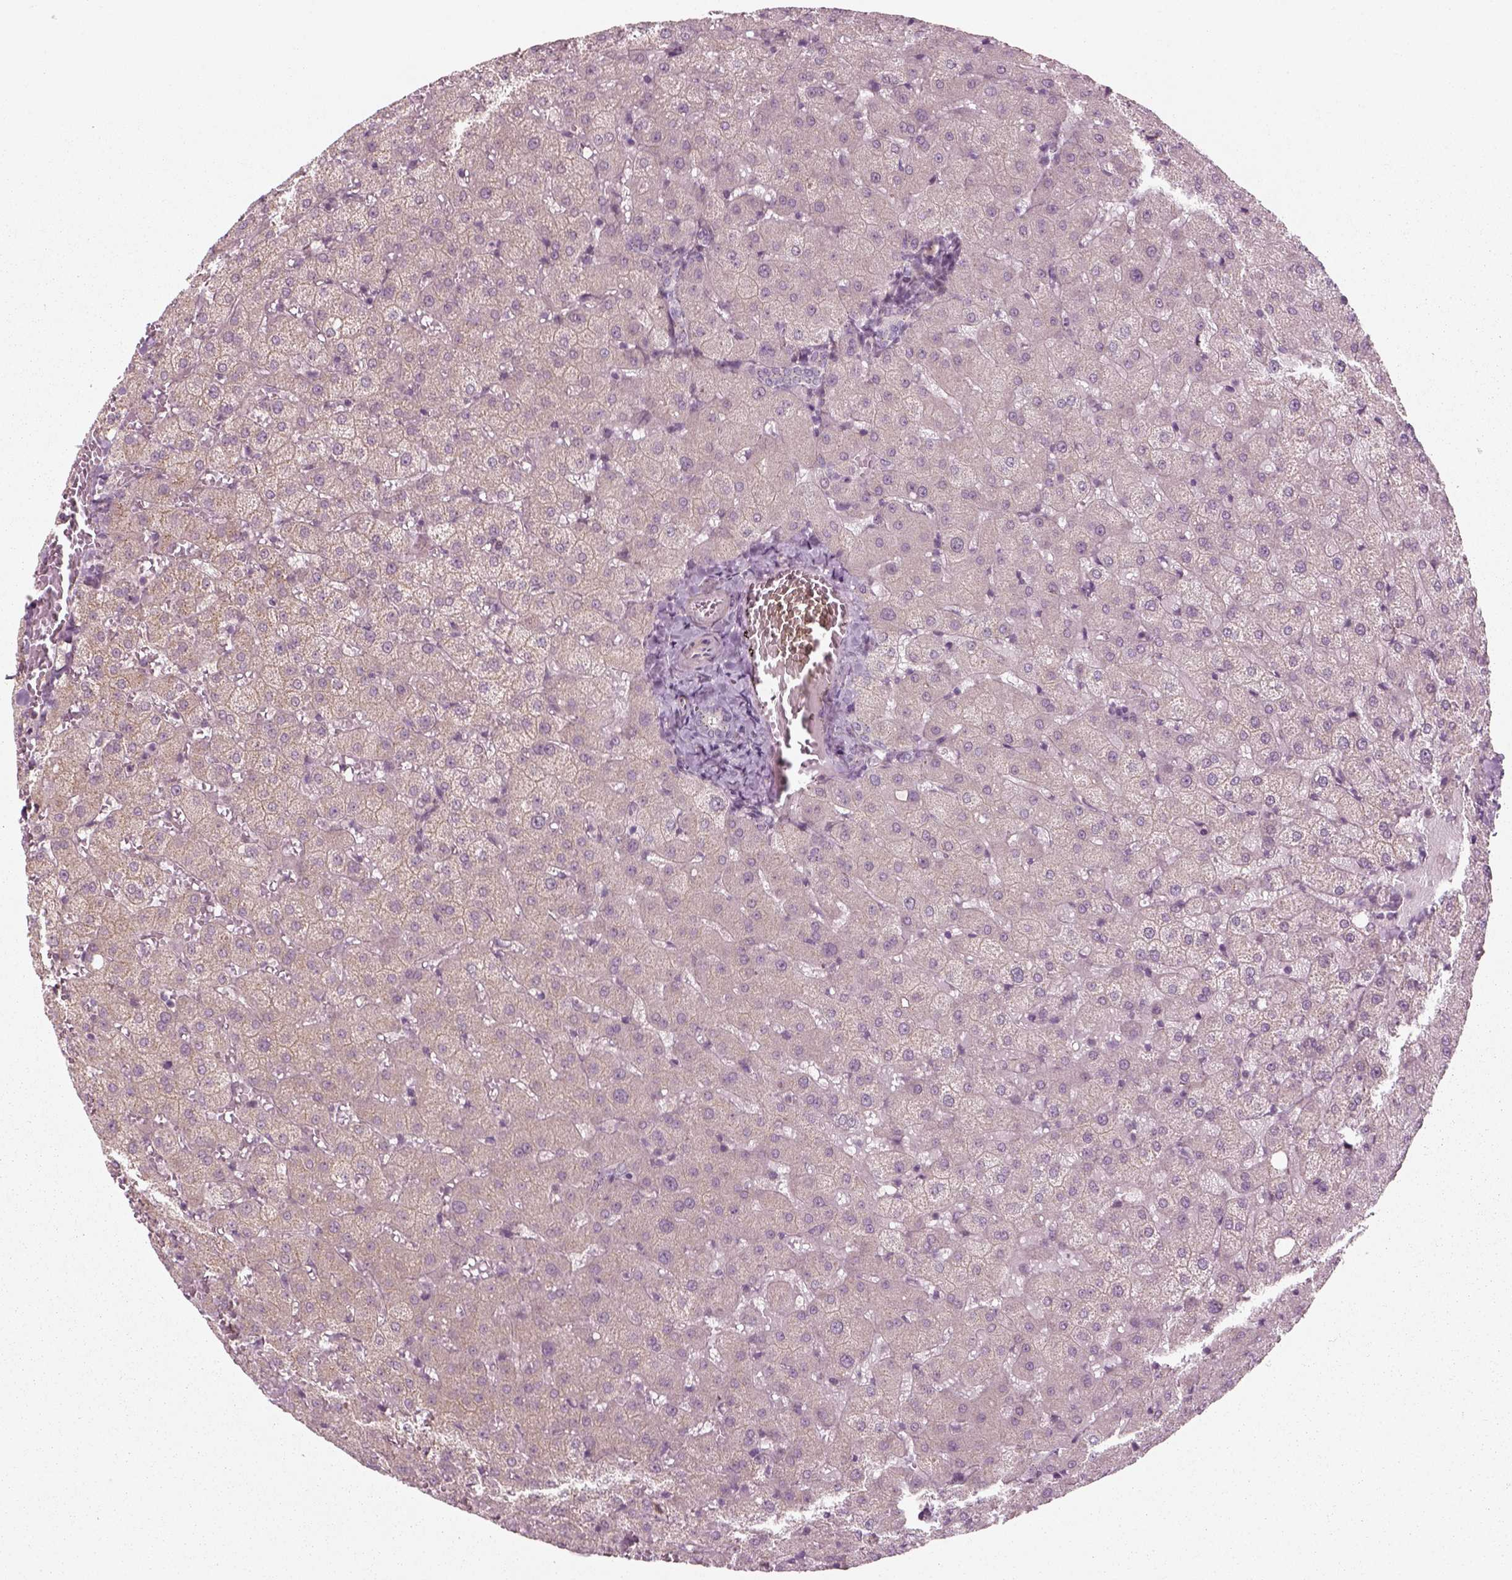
{"staining": {"intensity": "negative", "quantity": "none", "location": "none"}, "tissue": "liver", "cell_type": "Cholangiocytes", "image_type": "normal", "snomed": [{"axis": "morphology", "description": "Normal tissue, NOS"}, {"axis": "topography", "description": "Liver"}], "caption": "DAB (3,3'-diaminobenzidine) immunohistochemical staining of benign liver shows no significant staining in cholangiocytes. (Stains: DAB immunohistochemistry with hematoxylin counter stain, Microscopy: brightfield microscopy at high magnification).", "gene": "MLIP", "patient": {"sex": "female", "age": 50}}